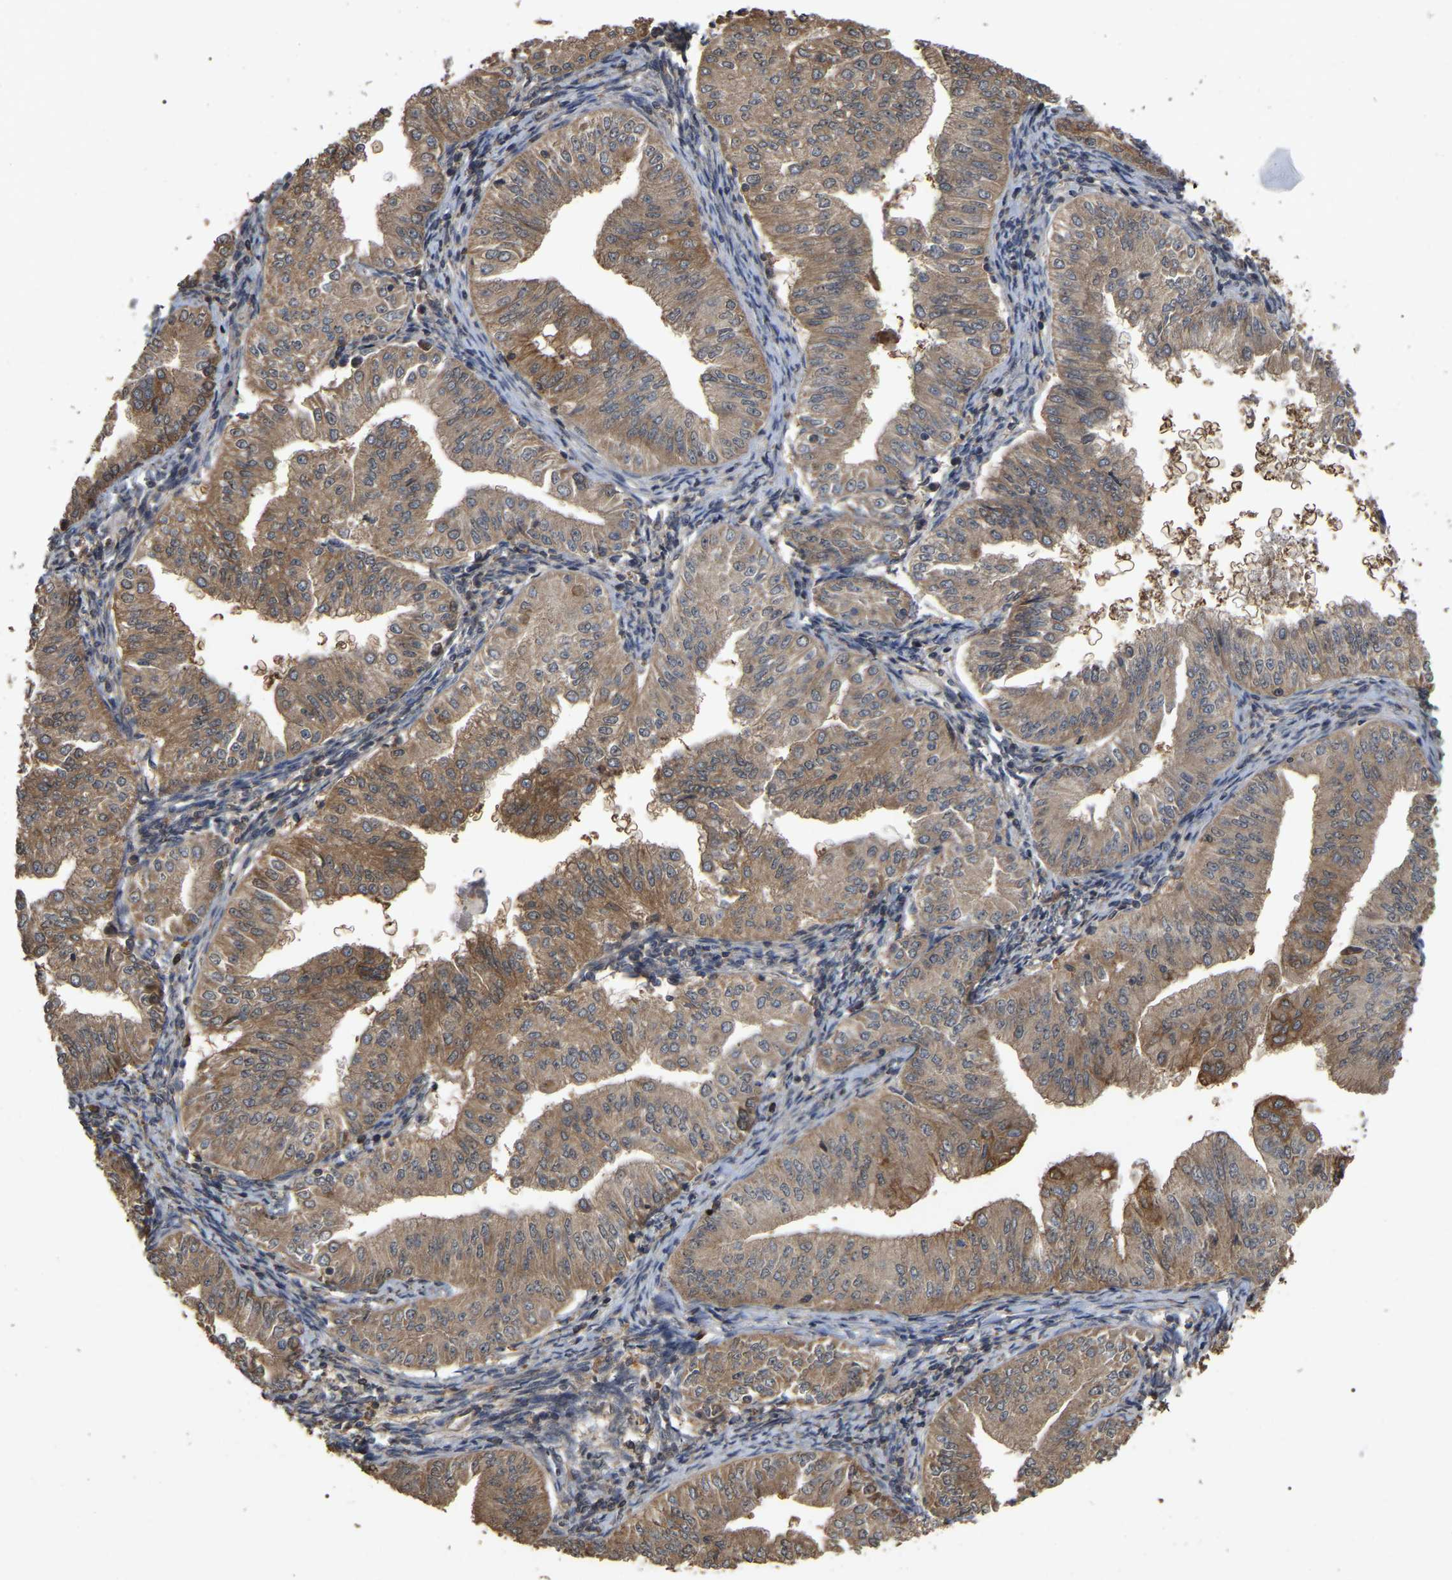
{"staining": {"intensity": "moderate", "quantity": ">75%", "location": "cytoplasmic/membranous"}, "tissue": "endometrial cancer", "cell_type": "Tumor cells", "image_type": "cancer", "snomed": [{"axis": "morphology", "description": "Normal tissue, NOS"}, {"axis": "morphology", "description": "Adenocarcinoma, NOS"}, {"axis": "topography", "description": "Endometrium"}], "caption": "Immunohistochemistry of human endometrial cancer exhibits medium levels of moderate cytoplasmic/membranous positivity in about >75% of tumor cells. Immunohistochemistry (ihc) stains the protein in brown and the nuclei are stained blue.", "gene": "FAM219A", "patient": {"sex": "female", "age": 53}}